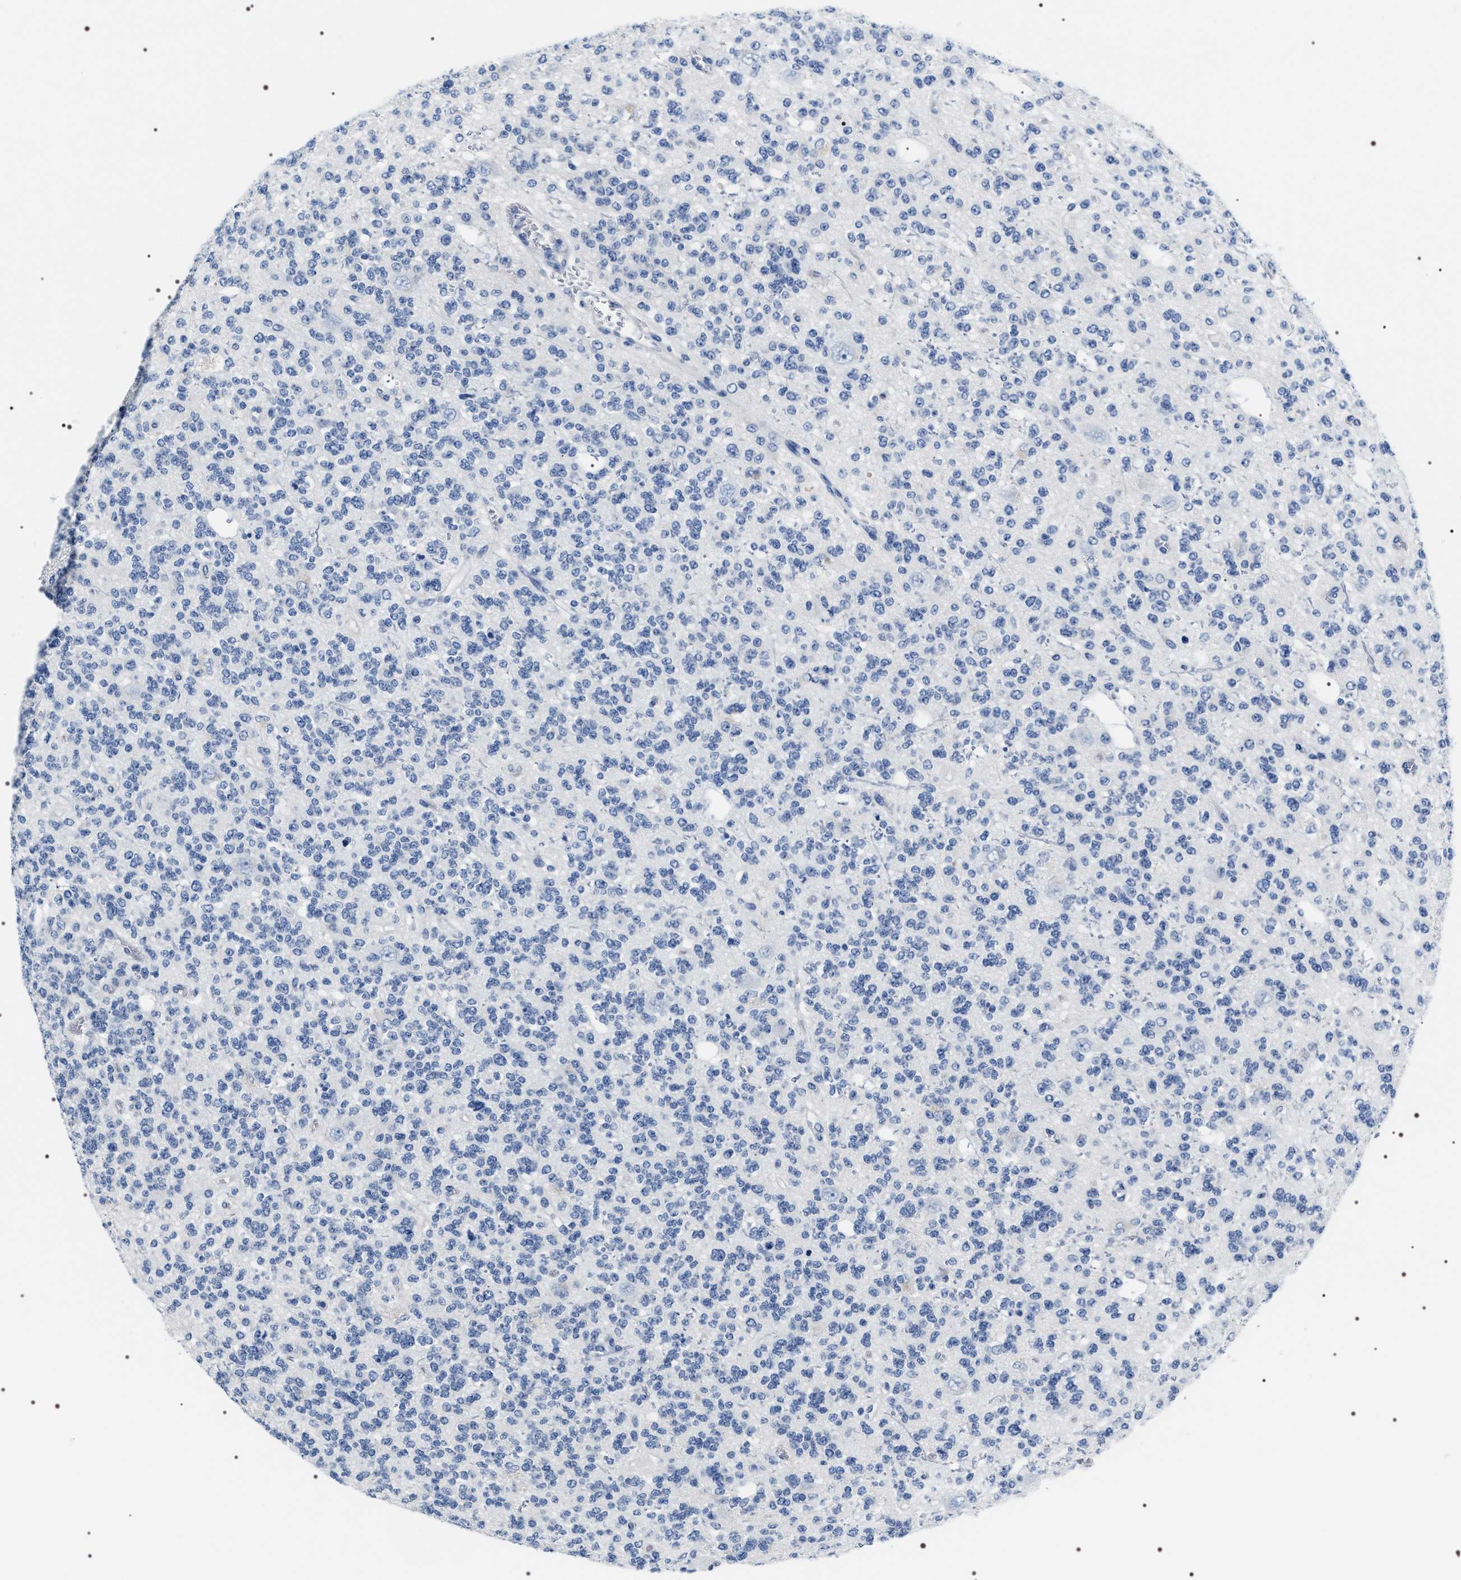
{"staining": {"intensity": "negative", "quantity": "none", "location": "none"}, "tissue": "glioma", "cell_type": "Tumor cells", "image_type": "cancer", "snomed": [{"axis": "morphology", "description": "Glioma, malignant, Low grade"}, {"axis": "topography", "description": "Brain"}], "caption": "Immunohistochemical staining of human glioma exhibits no significant staining in tumor cells. (DAB immunohistochemistry visualized using brightfield microscopy, high magnification).", "gene": "ADH4", "patient": {"sex": "male", "age": 38}}